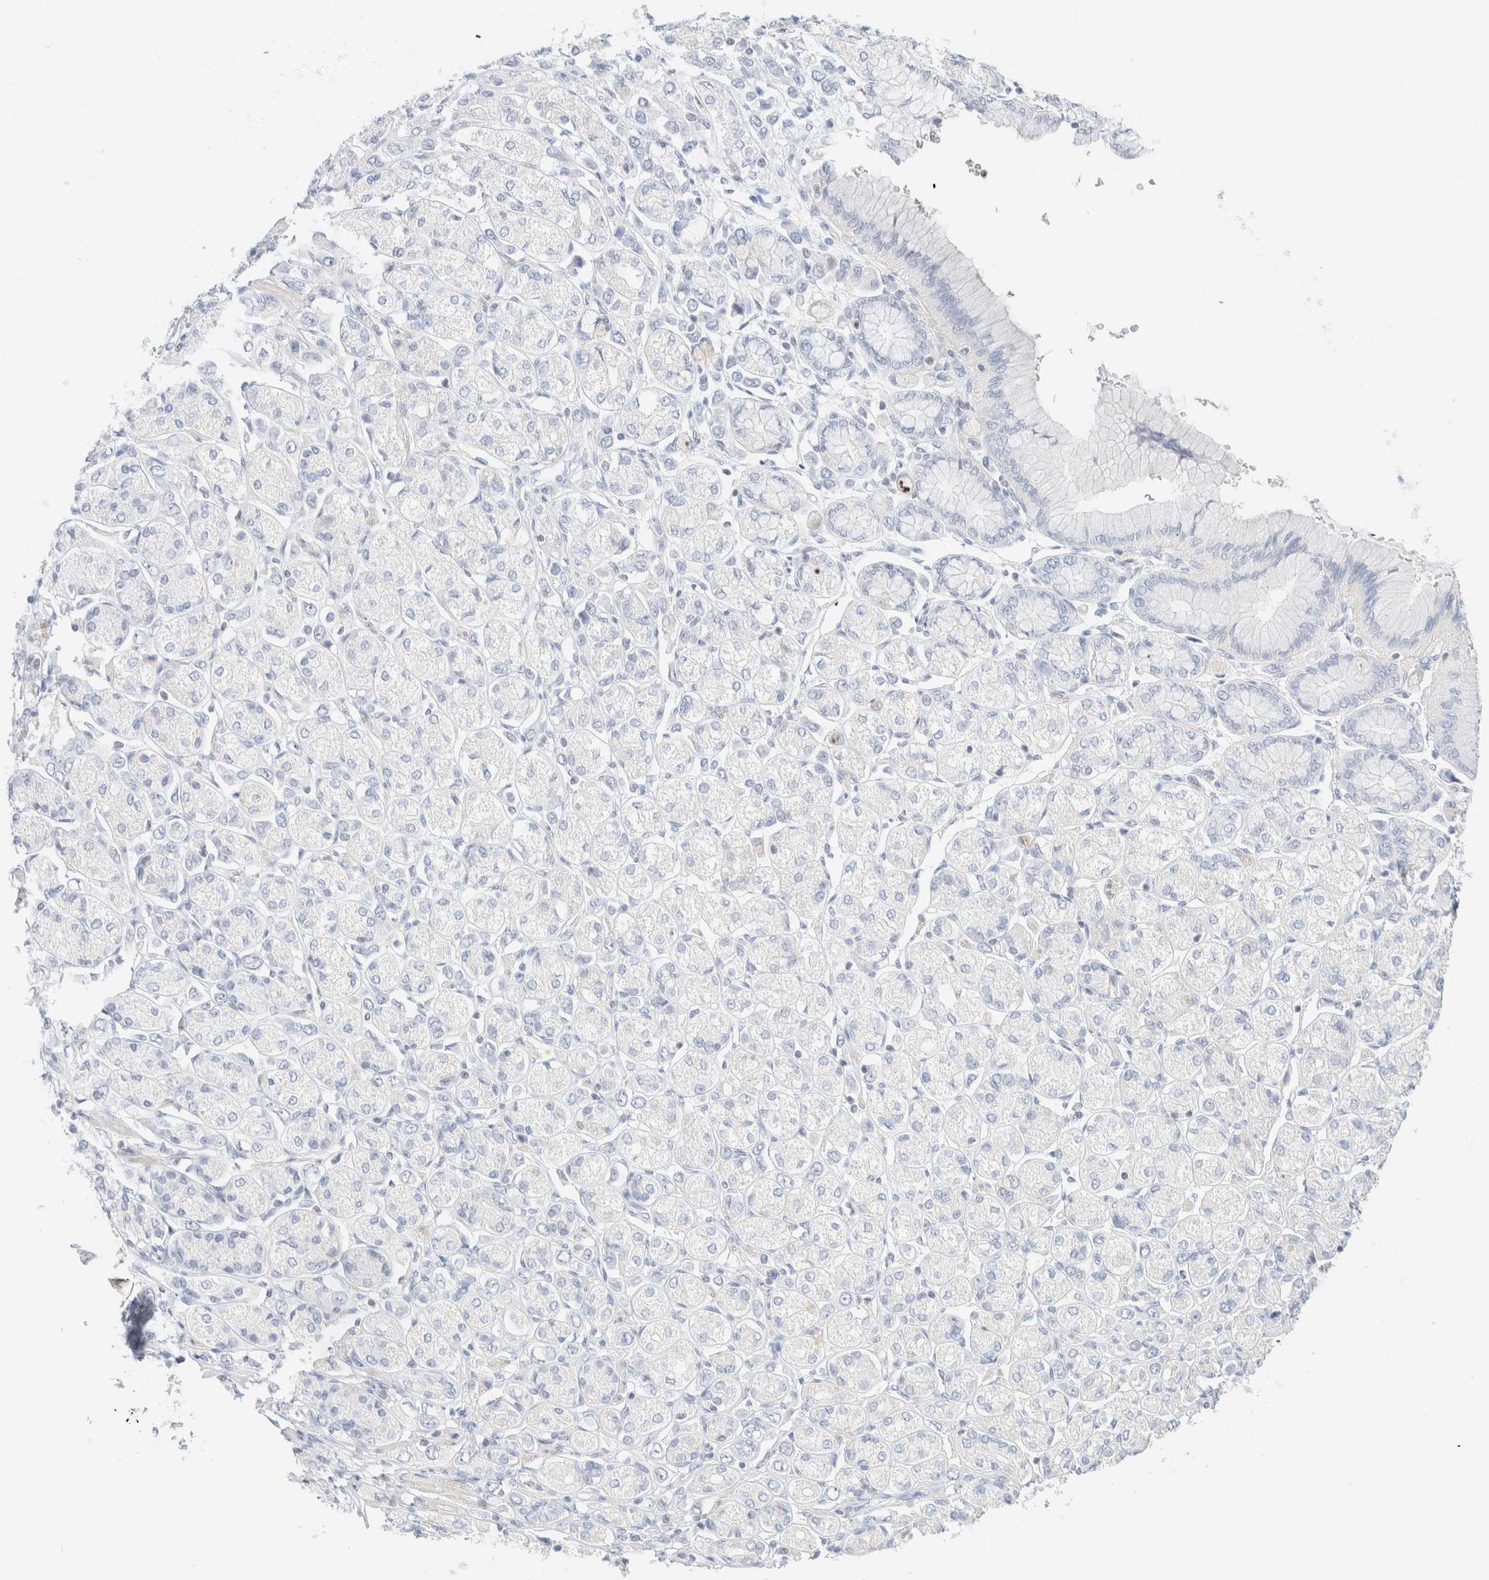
{"staining": {"intensity": "negative", "quantity": "none", "location": "none"}, "tissue": "stomach cancer", "cell_type": "Tumor cells", "image_type": "cancer", "snomed": [{"axis": "morphology", "description": "Adenocarcinoma, NOS"}, {"axis": "topography", "description": "Stomach"}], "caption": "Stomach adenocarcinoma stained for a protein using immunohistochemistry reveals no expression tumor cells.", "gene": "IKZF3", "patient": {"sex": "female", "age": 65}}